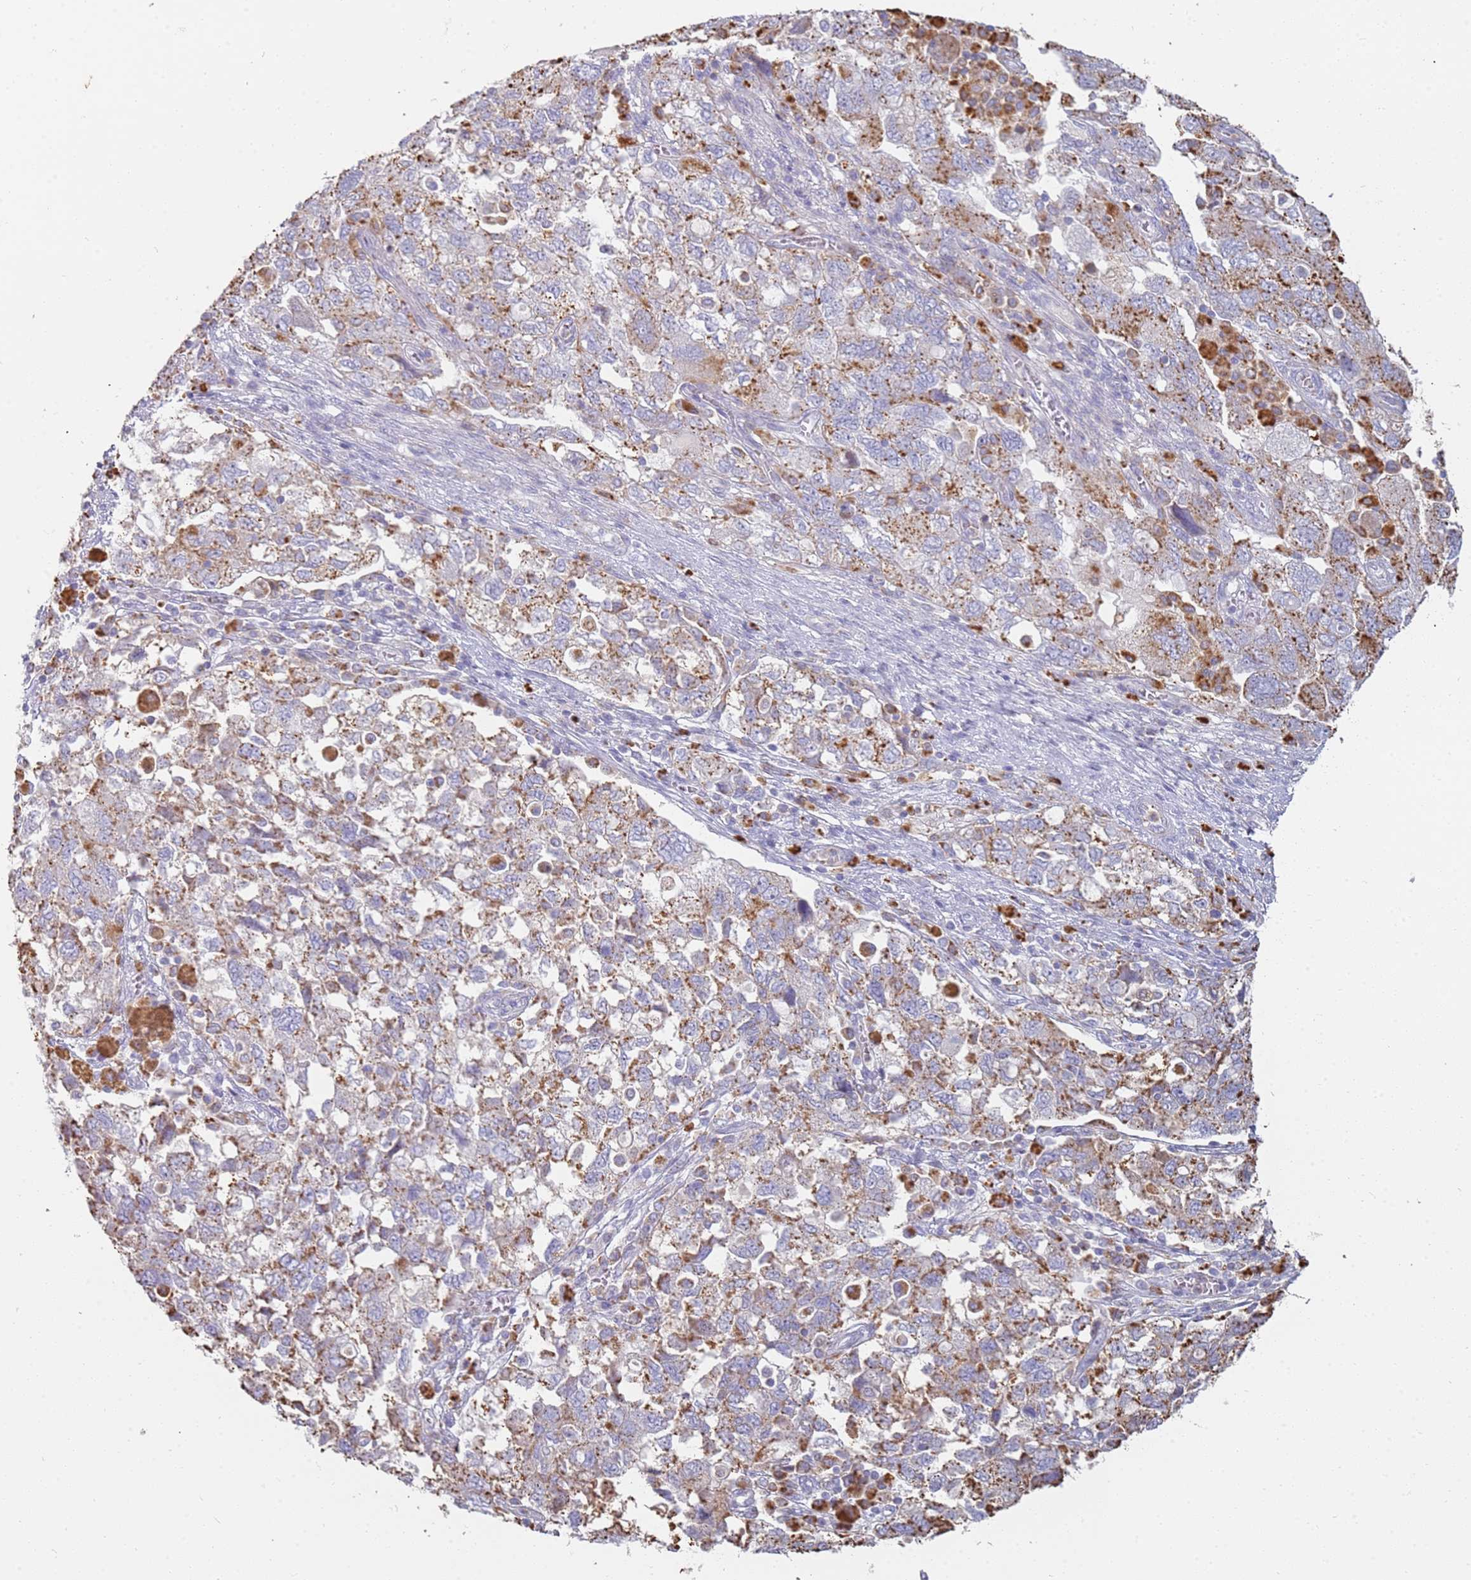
{"staining": {"intensity": "moderate", "quantity": "25%-75%", "location": "cytoplasmic/membranous"}, "tissue": "ovarian cancer", "cell_type": "Tumor cells", "image_type": "cancer", "snomed": [{"axis": "morphology", "description": "Carcinoma, NOS"}, {"axis": "morphology", "description": "Cystadenocarcinoma, serous, NOS"}, {"axis": "topography", "description": "Ovary"}], "caption": "Approximately 25%-75% of tumor cells in ovarian carcinoma show moderate cytoplasmic/membranous protein positivity as visualized by brown immunohistochemical staining.", "gene": "TMEM229B", "patient": {"sex": "female", "age": 69}}